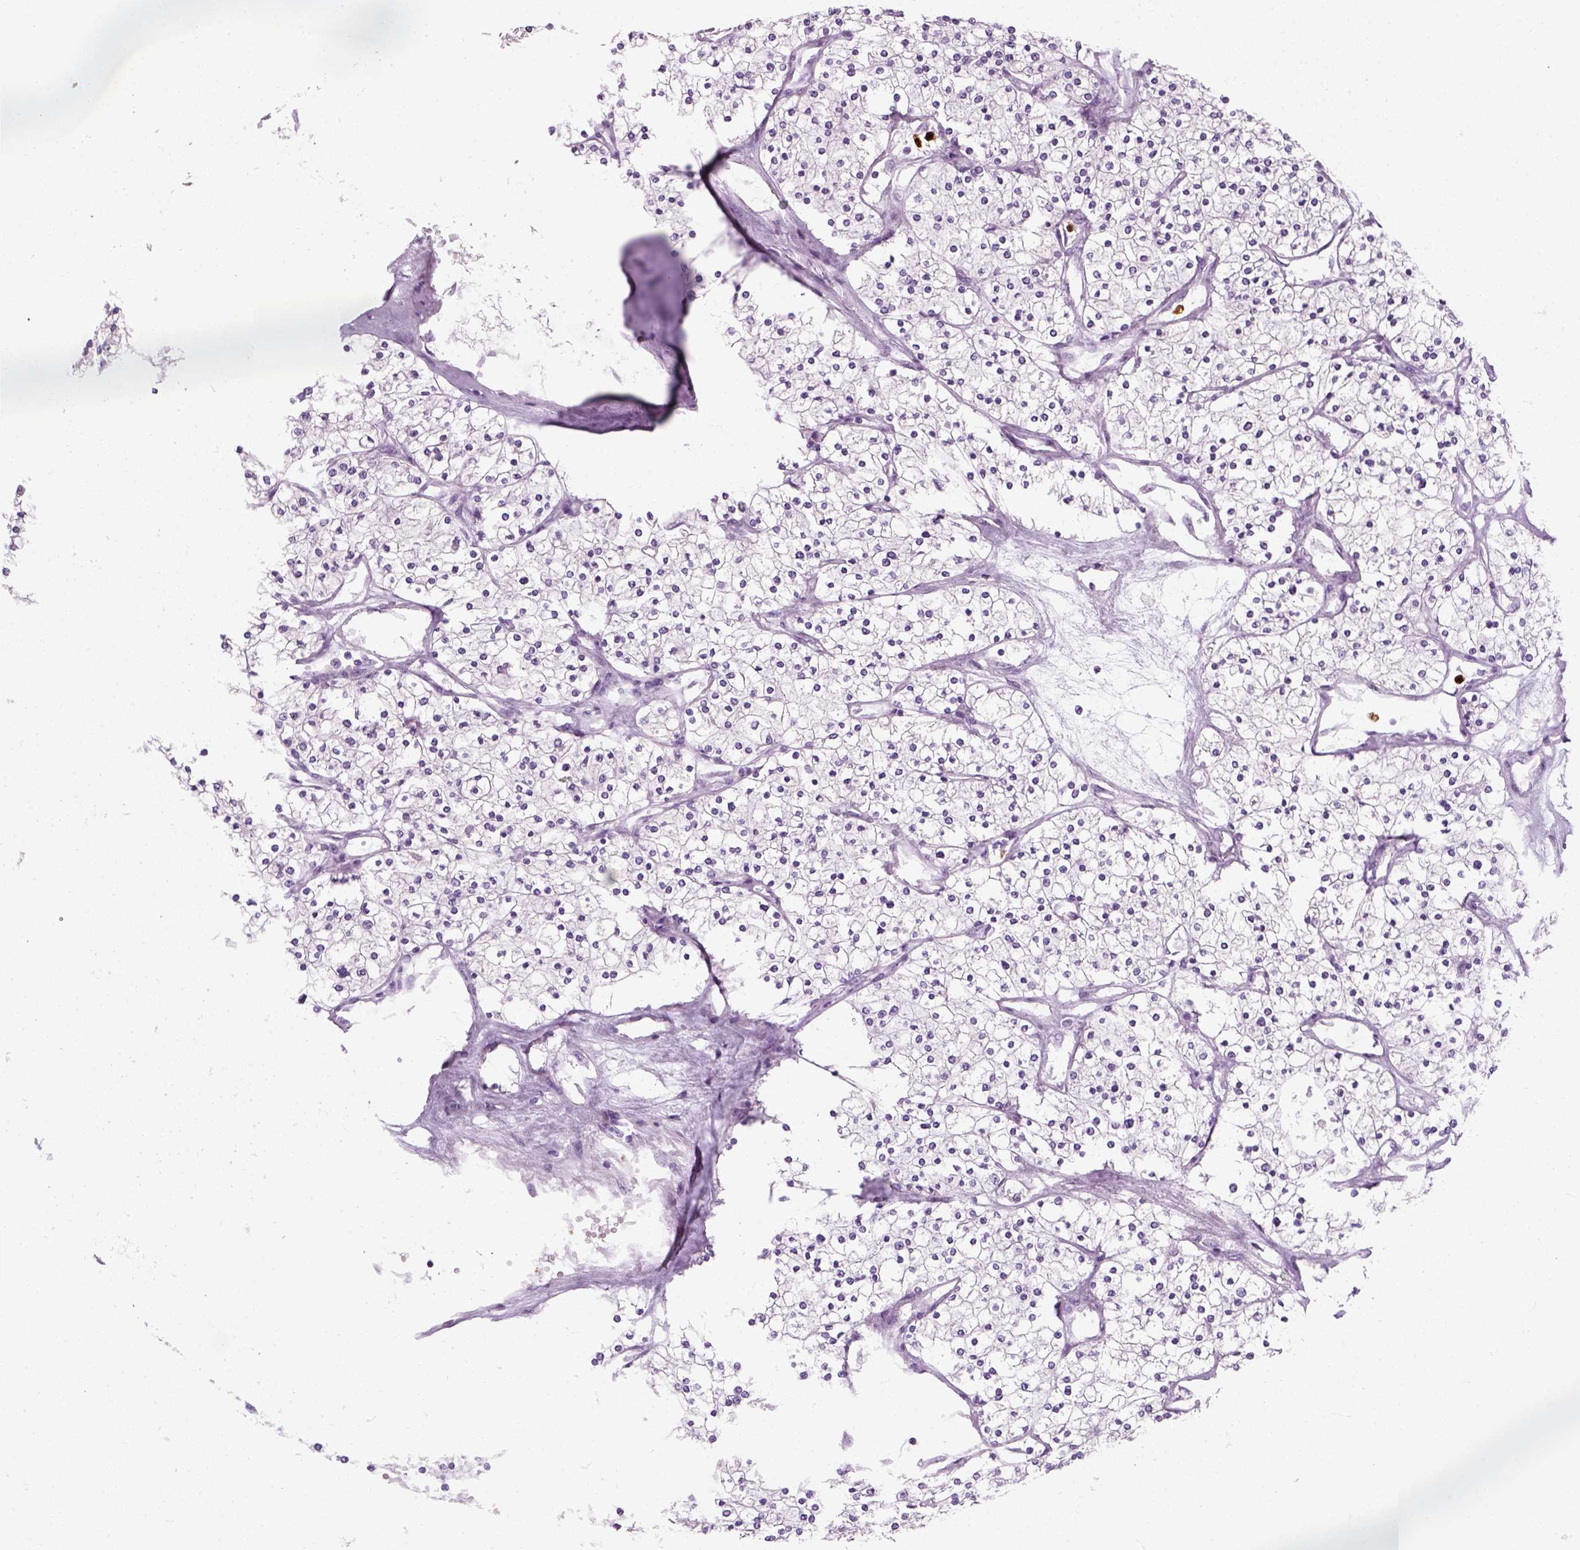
{"staining": {"intensity": "negative", "quantity": "none", "location": "none"}, "tissue": "renal cancer", "cell_type": "Tumor cells", "image_type": "cancer", "snomed": [{"axis": "morphology", "description": "Adenocarcinoma, NOS"}, {"axis": "topography", "description": "Kidney"}], "caption": "Immunohistochemistry of renal cancer reveals no positivity in tumor cells.", "gene": "IL4", "patient": {"sex": "male", "age": 80}}